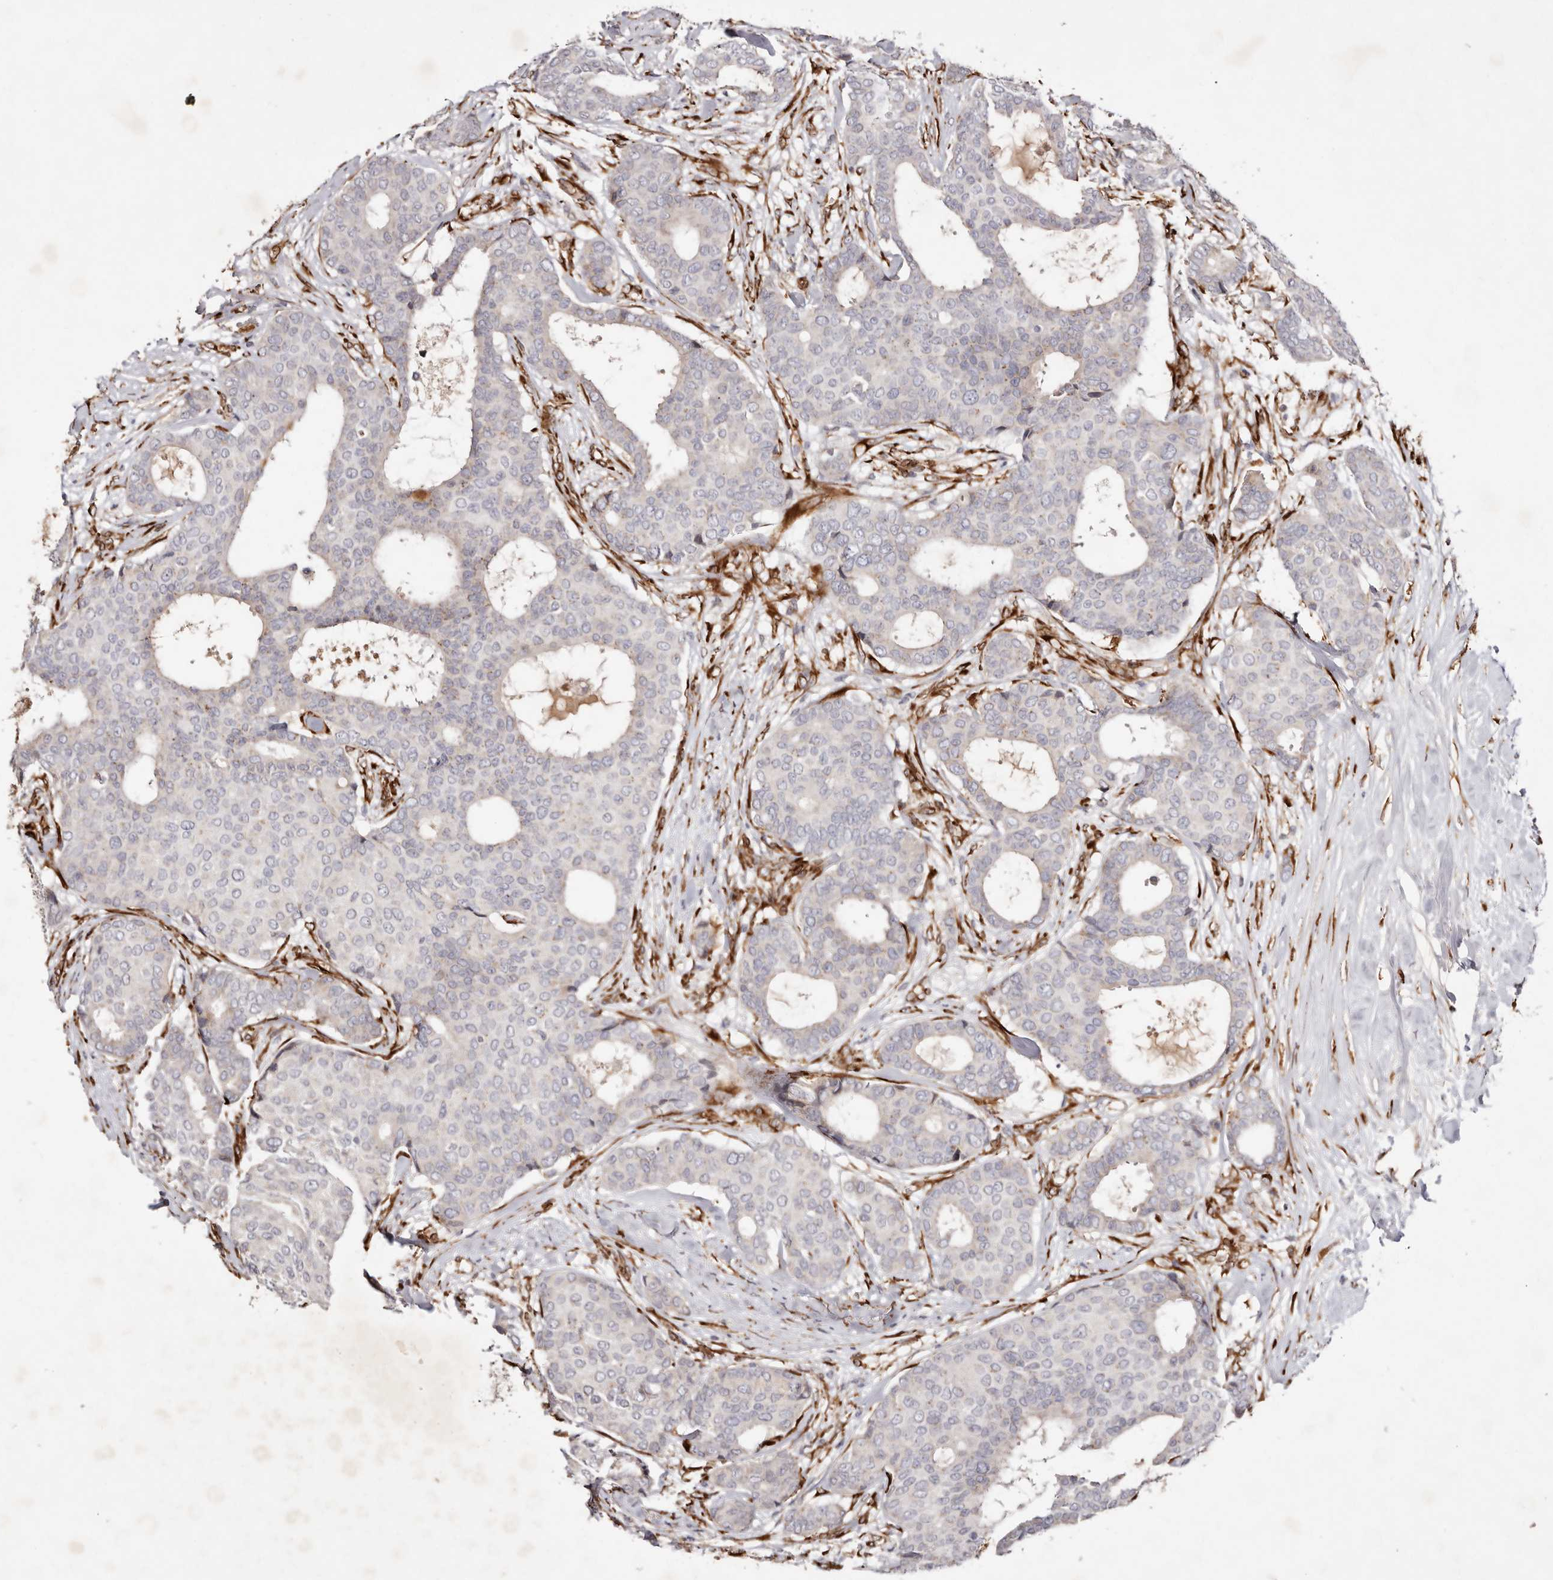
{"staining": {"intensity": "weak", "quantity": "<25%", "location": "cytoplasmic/membranous"}, "tissue": "breast cancer", "cell_type": "Tumor cells", "image_type": "cancer", "snomed": [{"axis": "morphology", "description": "Duct carcinoma"}, {"axis": "topography", "description": "Breast"}], "caption": "Immunohistochemistry histopathology image of neoplastic tissue: breast cancer (infiltrating ductal carcinoma) stained with DAB (3,3'-diaminobenzidine) displays no significant protein positivity in tumor cells.", "gene": "SERPINH1", "patient": {"sex": "female", "age": 75}}